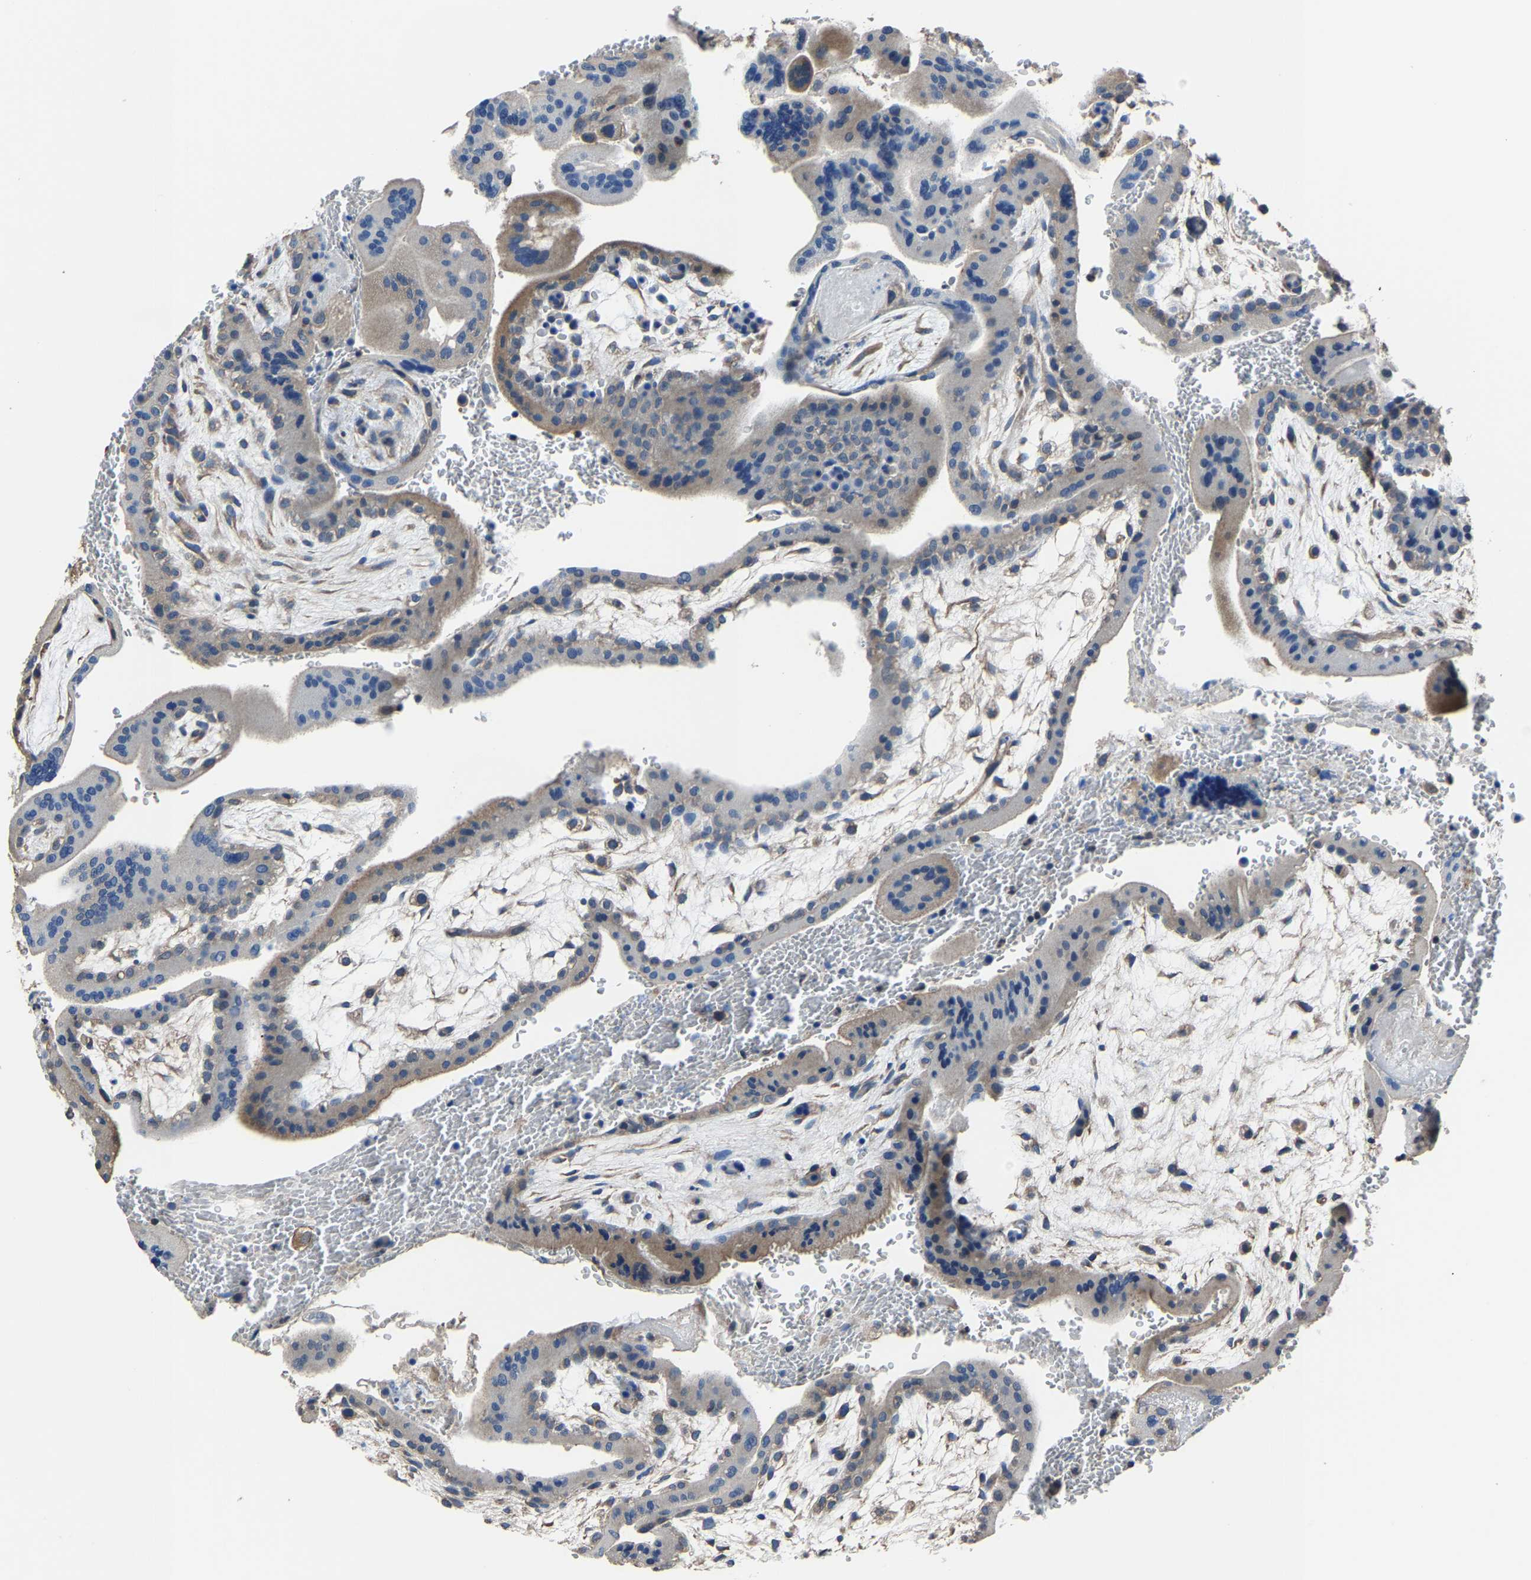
{"staining": {"intensity": "moderate", "quantity": ">75%", "location": "cytoplasmic/membranous"}, "tissue": "placenta", "cell_type": "Decidual cells", "image_type": "normal", "snomed": [{"axis": "morphology", "description": "Normal tissue, NOS"}, {"axis": "topography", "description": "Placenta"}], "caption": "Human placenta stained for a protein (brown) exhibits moderate cytoplasmic/membranous positive staining in approximately >75% of decidual cells.", "gene": "STRBP", "patient": {"sex": "female", "age": 35}}